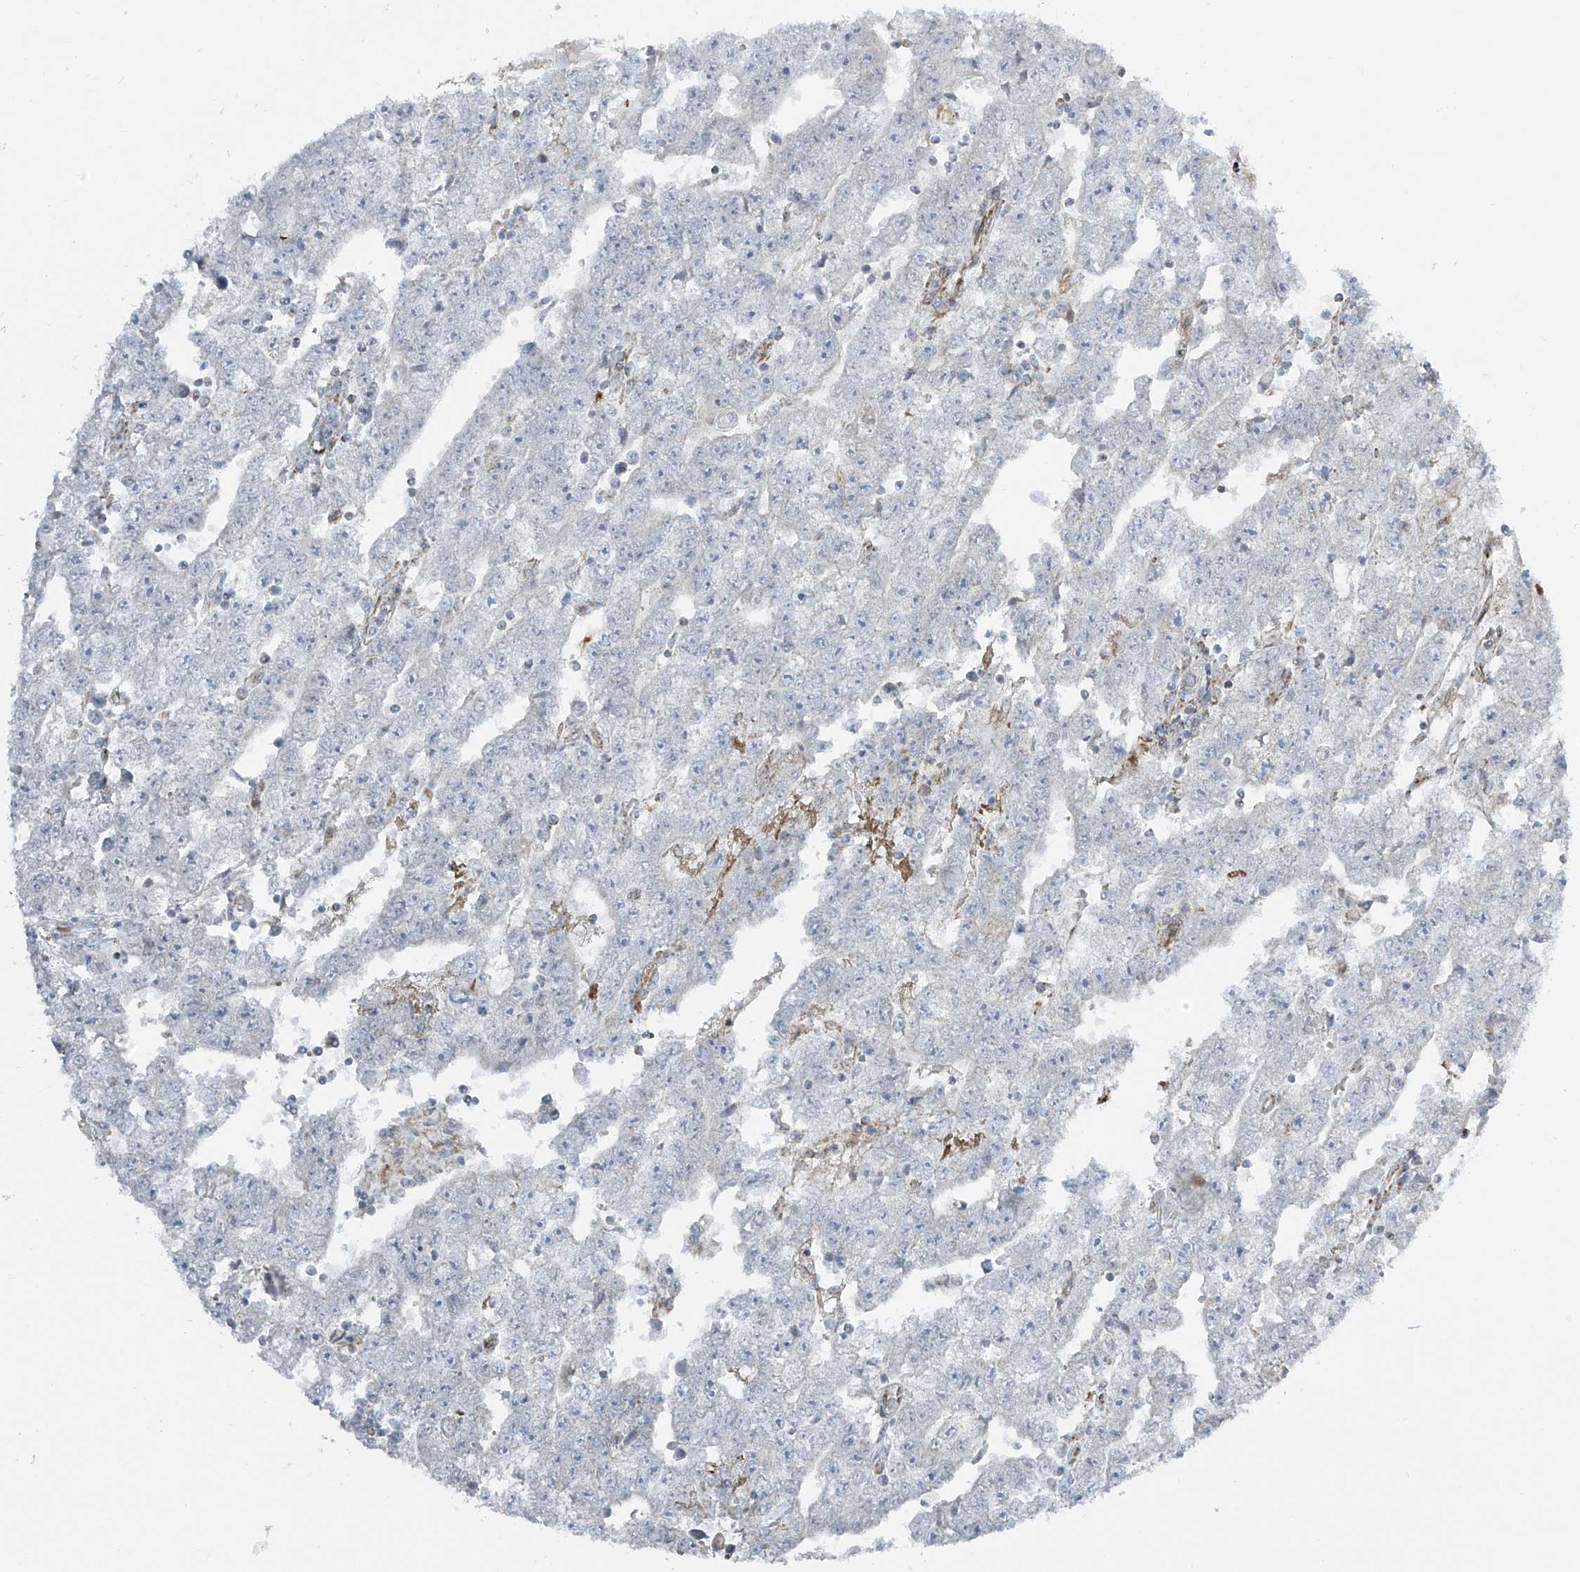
{"staining": {"intensity": "negative", "quantity": "none", "location": "none"}, "tissue": "testis cancer", "cell_type": "Tumor cells", "image_type": "cancer", "snomed": [{"axis": "morphology", "description": "Carcinoma, Embryonal, NOS"}, {"axis": "topography", "description": "Testis"}], "caption": "IHC of testis cancer (embryonal carcinoma) demonstrates no staining in tumor cells. The staining is performed using DAB (3,3'-diaminobenzidine) brown chromogen with nuclei counter-stained in using hematoxylin.", "gene": "SMDT1", "patient": {"sex": "male", "age": 25}}